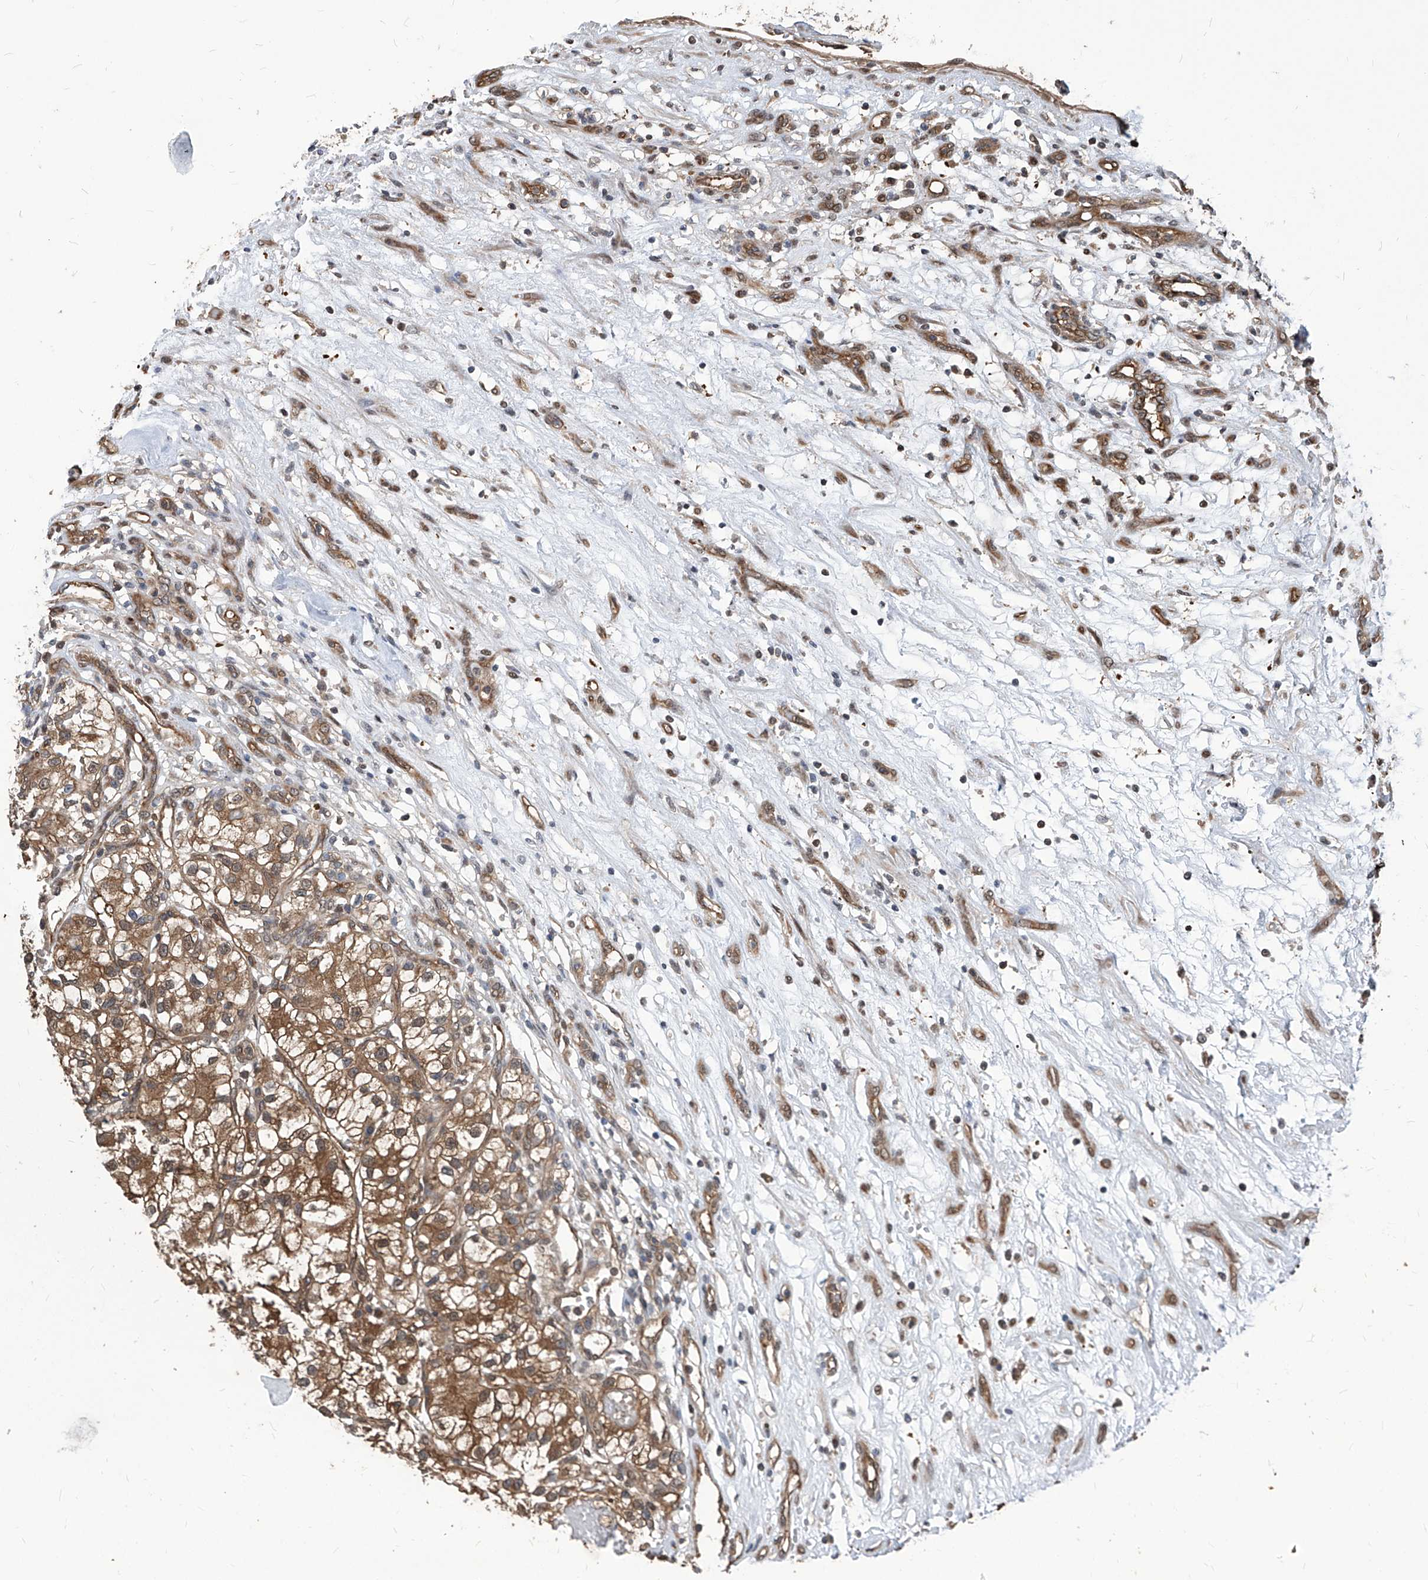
{"staining": {"intensity": "moderate", "quantity": ">75%", "location": "cytoplasmic/membranous"}, "tissue": "renal cancer", "cell_type": "Tumor cells", "image_type": "cancer", "snomed": [{"axis": "morphology", "description": "Adenocarcinoma, NOS"}, {"axis": "topography", "description": "Kidney"}], "caption": "The histopathology image displays a brown stain indicating the presence of a protein in the cytoplasmic/membranous of tumor cells in adenocarcinoma (renal).", "gene": "PSMB1", "patient": {"sex": "female", "age": 57}}